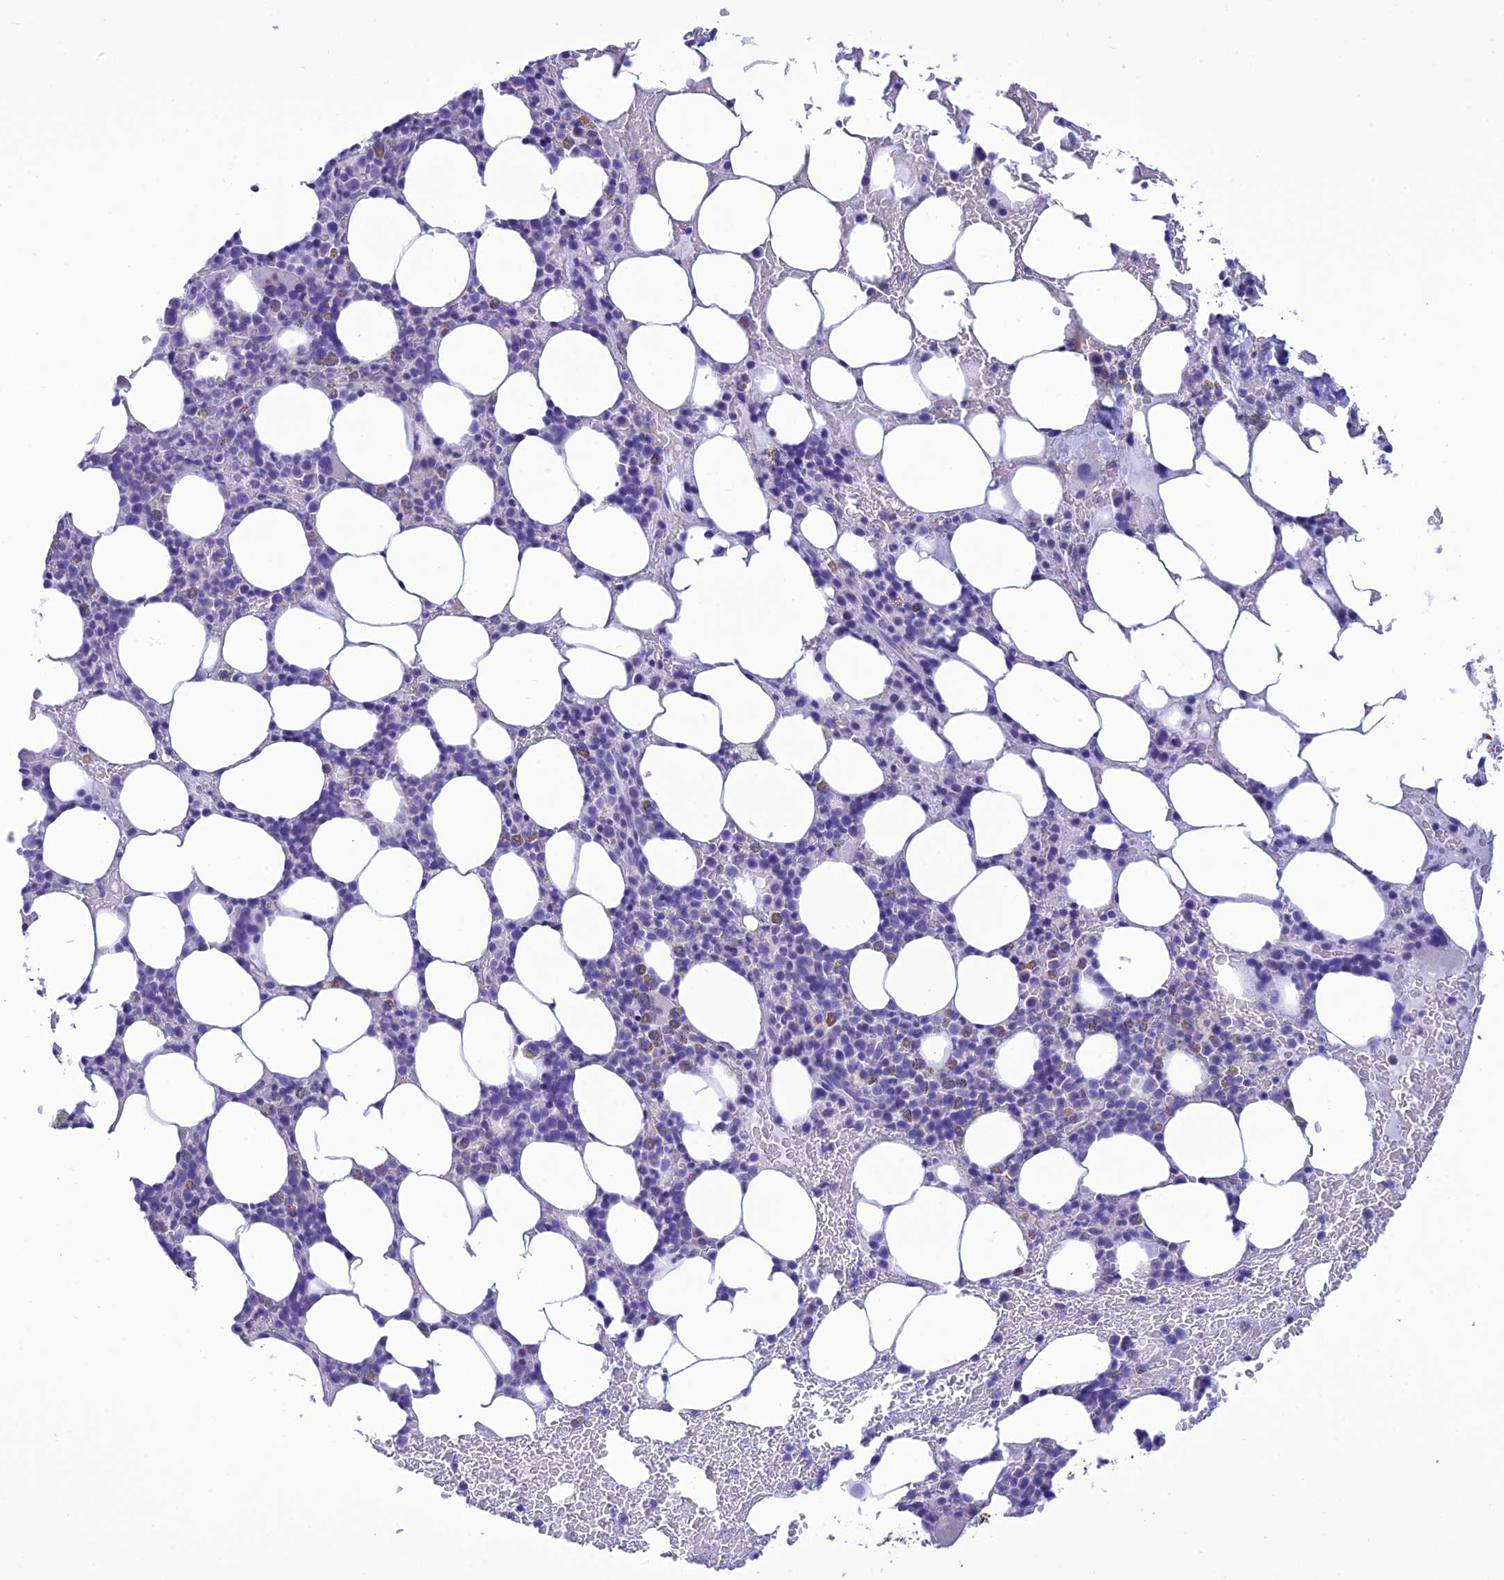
{"staining": {"intensity": "negative", "quantity": "none", "location": "none"}, "tissue": "bone marrow", "cell_type": "Hematopoietic cells", "image_type": "normal", "snomed": [{"axis": "morphology", "description": "Normal tissue, NOS"}, {"axis": "topography", "description": "Bone marrow"}], "caption": "Immunohistochemistry histopathology image of normal bone marrow: human bone marrow stained with DAB exhibits no significant protein staining in hematopoietic cells.", "gene": "VPS52", "patient": {"sex": "male", "age": 78}}